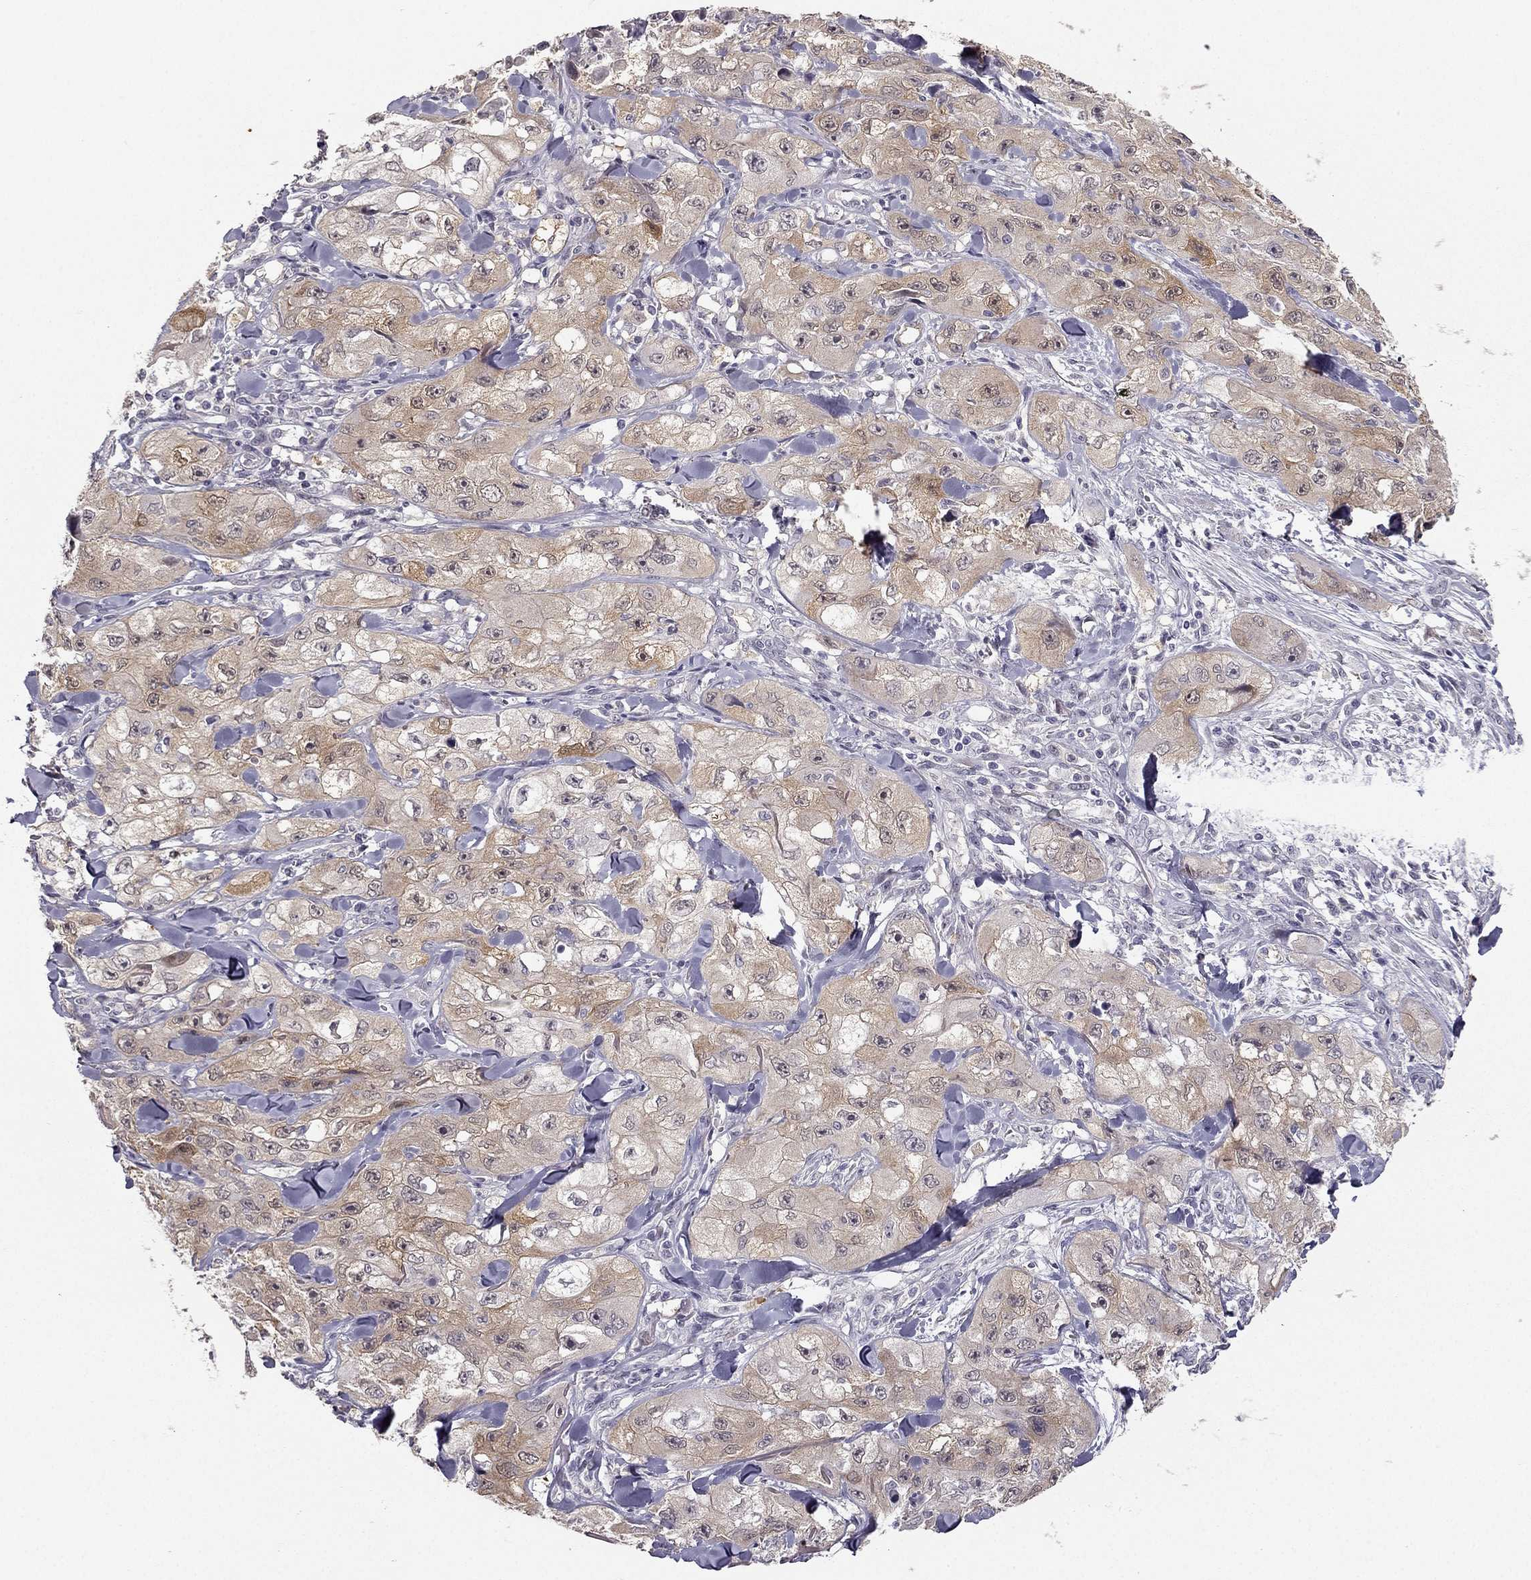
{"staining": {"intensity": "weak", "quantity": ">75%", "location": "cytoplasmic/membranous"}, "tissue": "skin cancer", "cell_type": "Tumor cells", "image_type": "cancer", "snomed": [{"axis": "morphology", "description": "Squamous cell carcinoma, NOS"}, {"axis": "topography", "description": "Skin"}, {"axis": "topography", "description": "Subcutis"}], "caption": "Weak cytoplasmic/membranous expression for a protein is identified in about >75% of tumor cells of squamous cell carcinoma (skin) using immunohistochemistry.", "gene": "NQO1", "patient": {"sex": "male", "age": 73}}